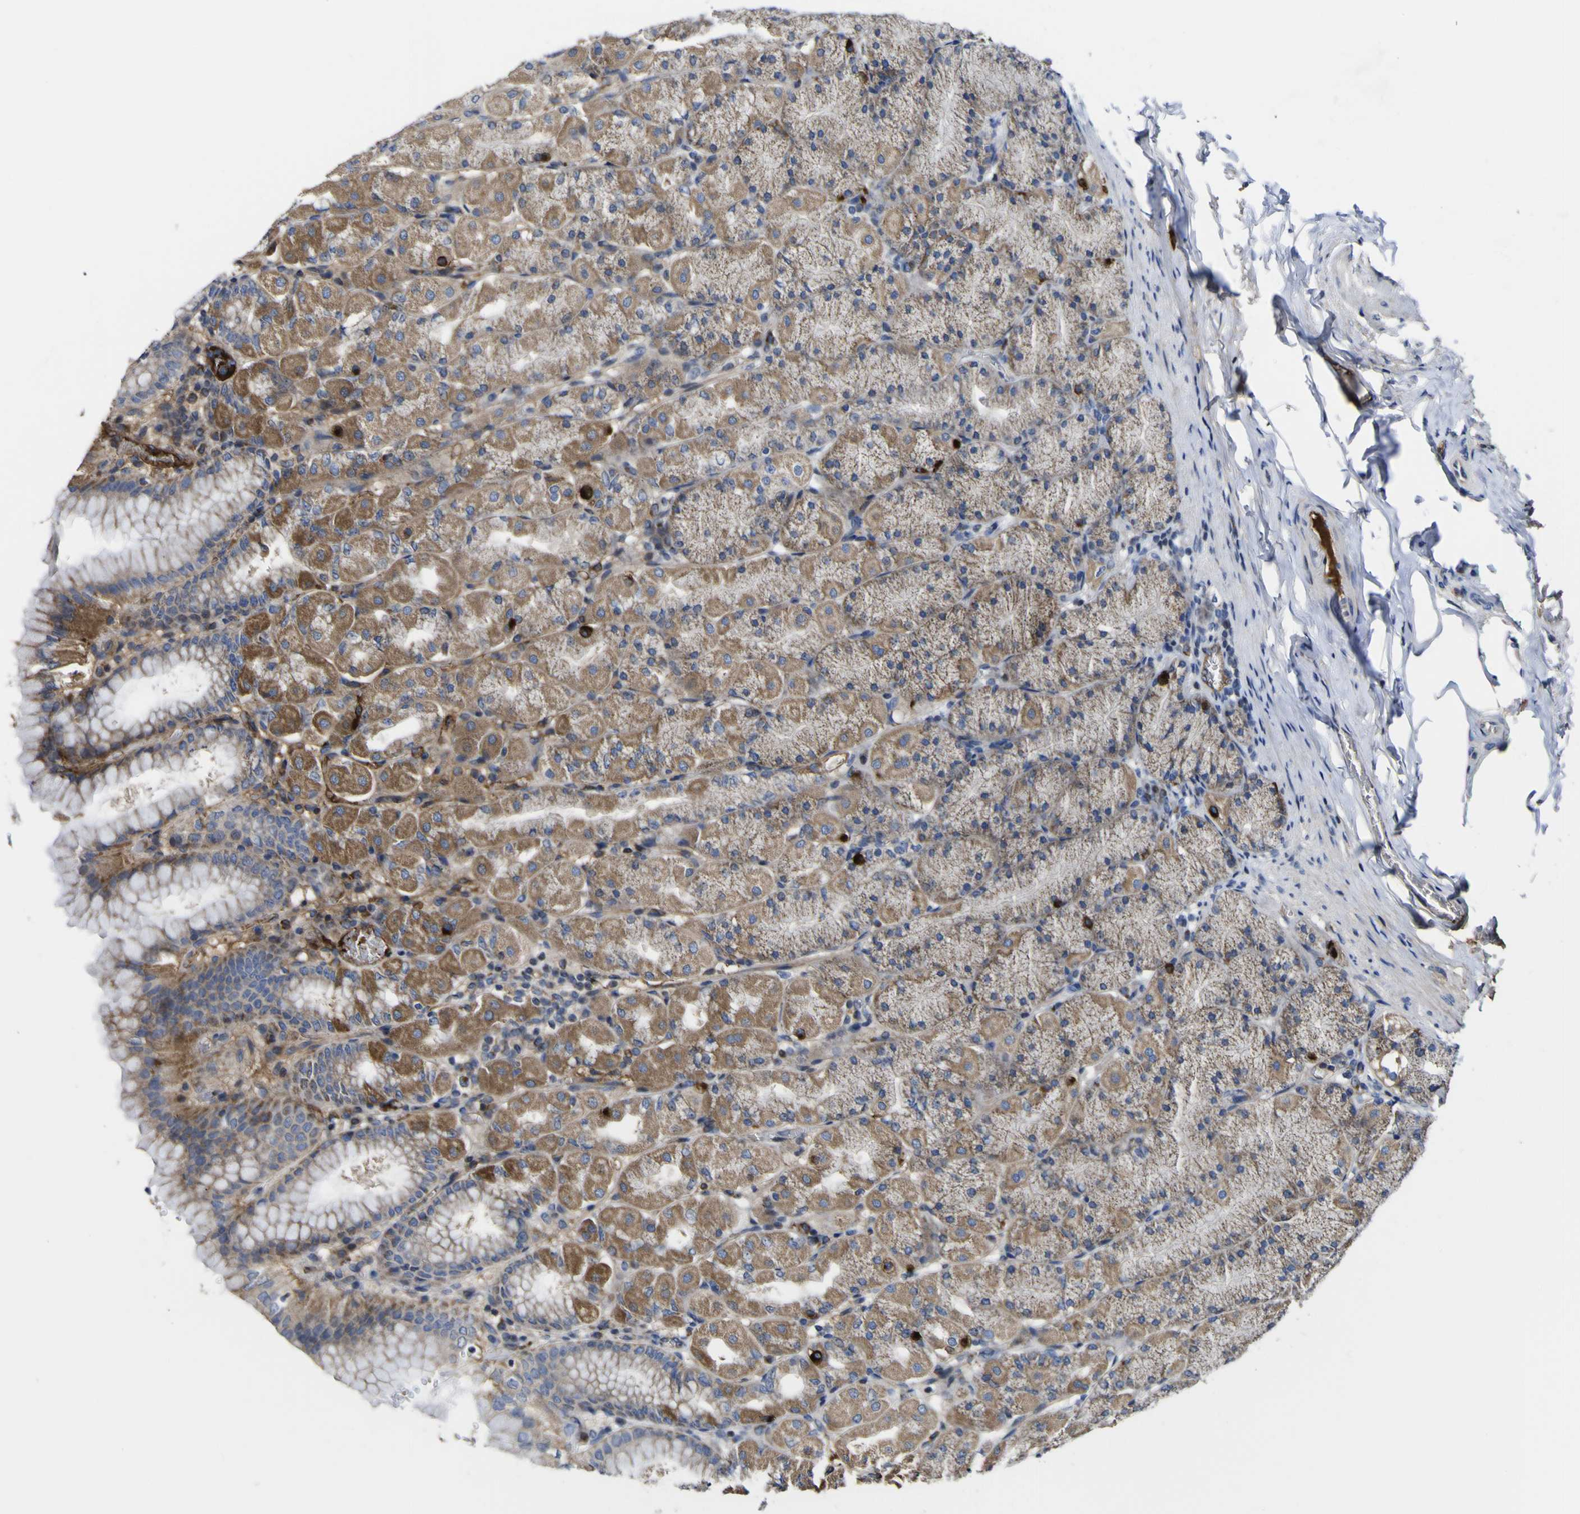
{"staining": {"intensity": "moderate", "quantity": ">75%", "location": "cytoplasmic/membranous"}, "tissue": "stomach", "cell_type": "Glandular cells", "image_type": "normal", "snomed": [{"axis": "morphology", "description": "Normal tissue, NOS"}, {"axis": "topography", "description": "Stomach, upper"}], "caption": "Glandular cells show medium levels of moderate cytoplasmic/membranous positivity in about >75% of cells in normal stomach. The staining is performed using DAB brown chromogen to label protein expression. The nuclei are counter-stained blue using hematoxylin.", "gene": "CCDC90B", "patient": {"sex": "female", "age": 56}}